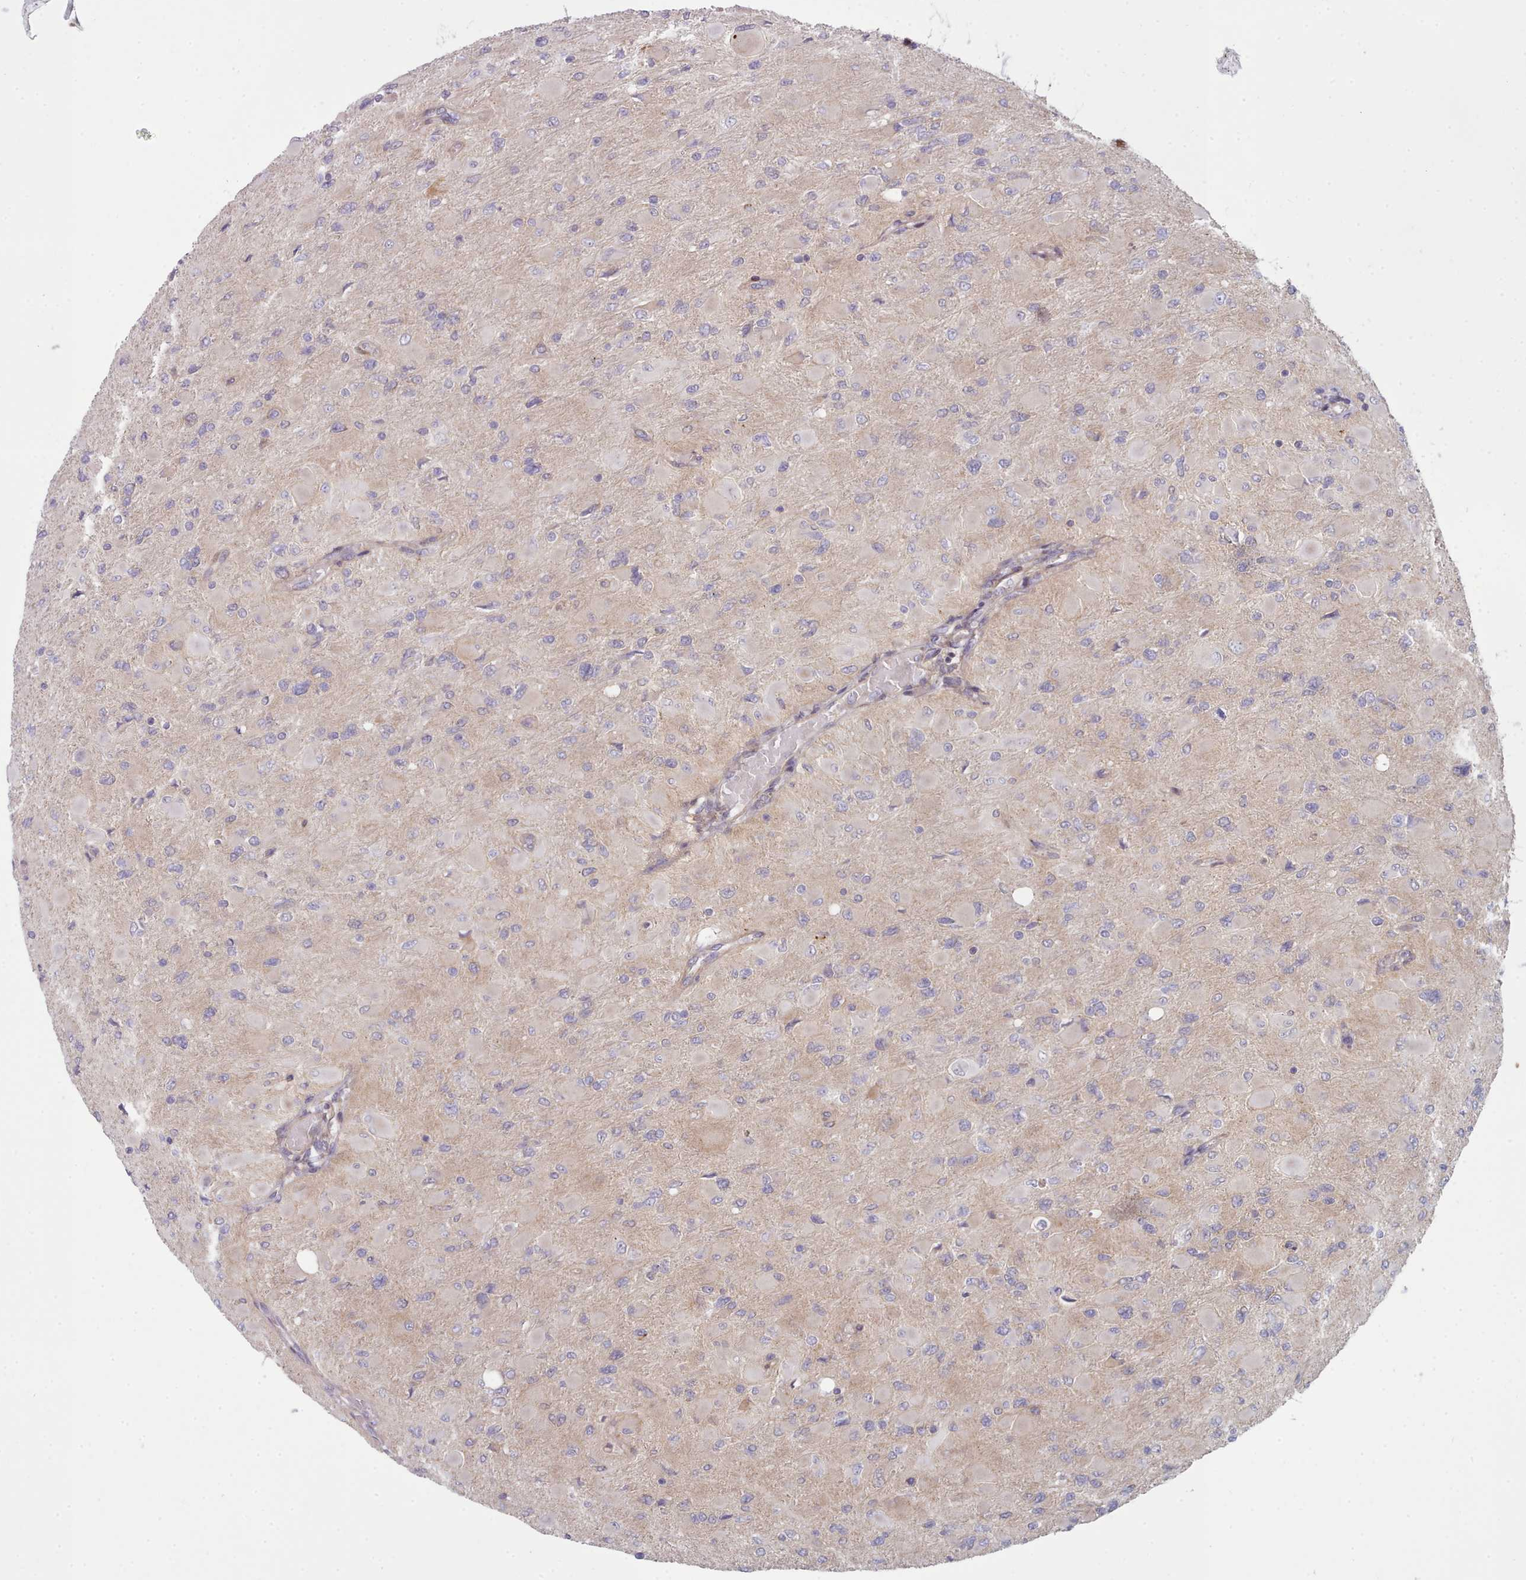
{"staining": {"intensity": "negative", "quantity": "none", "location": "none"}, "tissue": "glioma", "cell_type": "Tumor cells", "image_type": "cancer", "snomed": [{"axis": "morphology", "description": "Glioma, malignant, High grade"}, {"axis": "topography", "description": "Cerebral cortex"}], "caption": "IHC photomicrograph of neoplastic tissue: human glioma stained with DAB reveals no significant protein expression in tumor cells.", "gene": "TRIM26", "patient": {"sex": "female", "age": 36}}